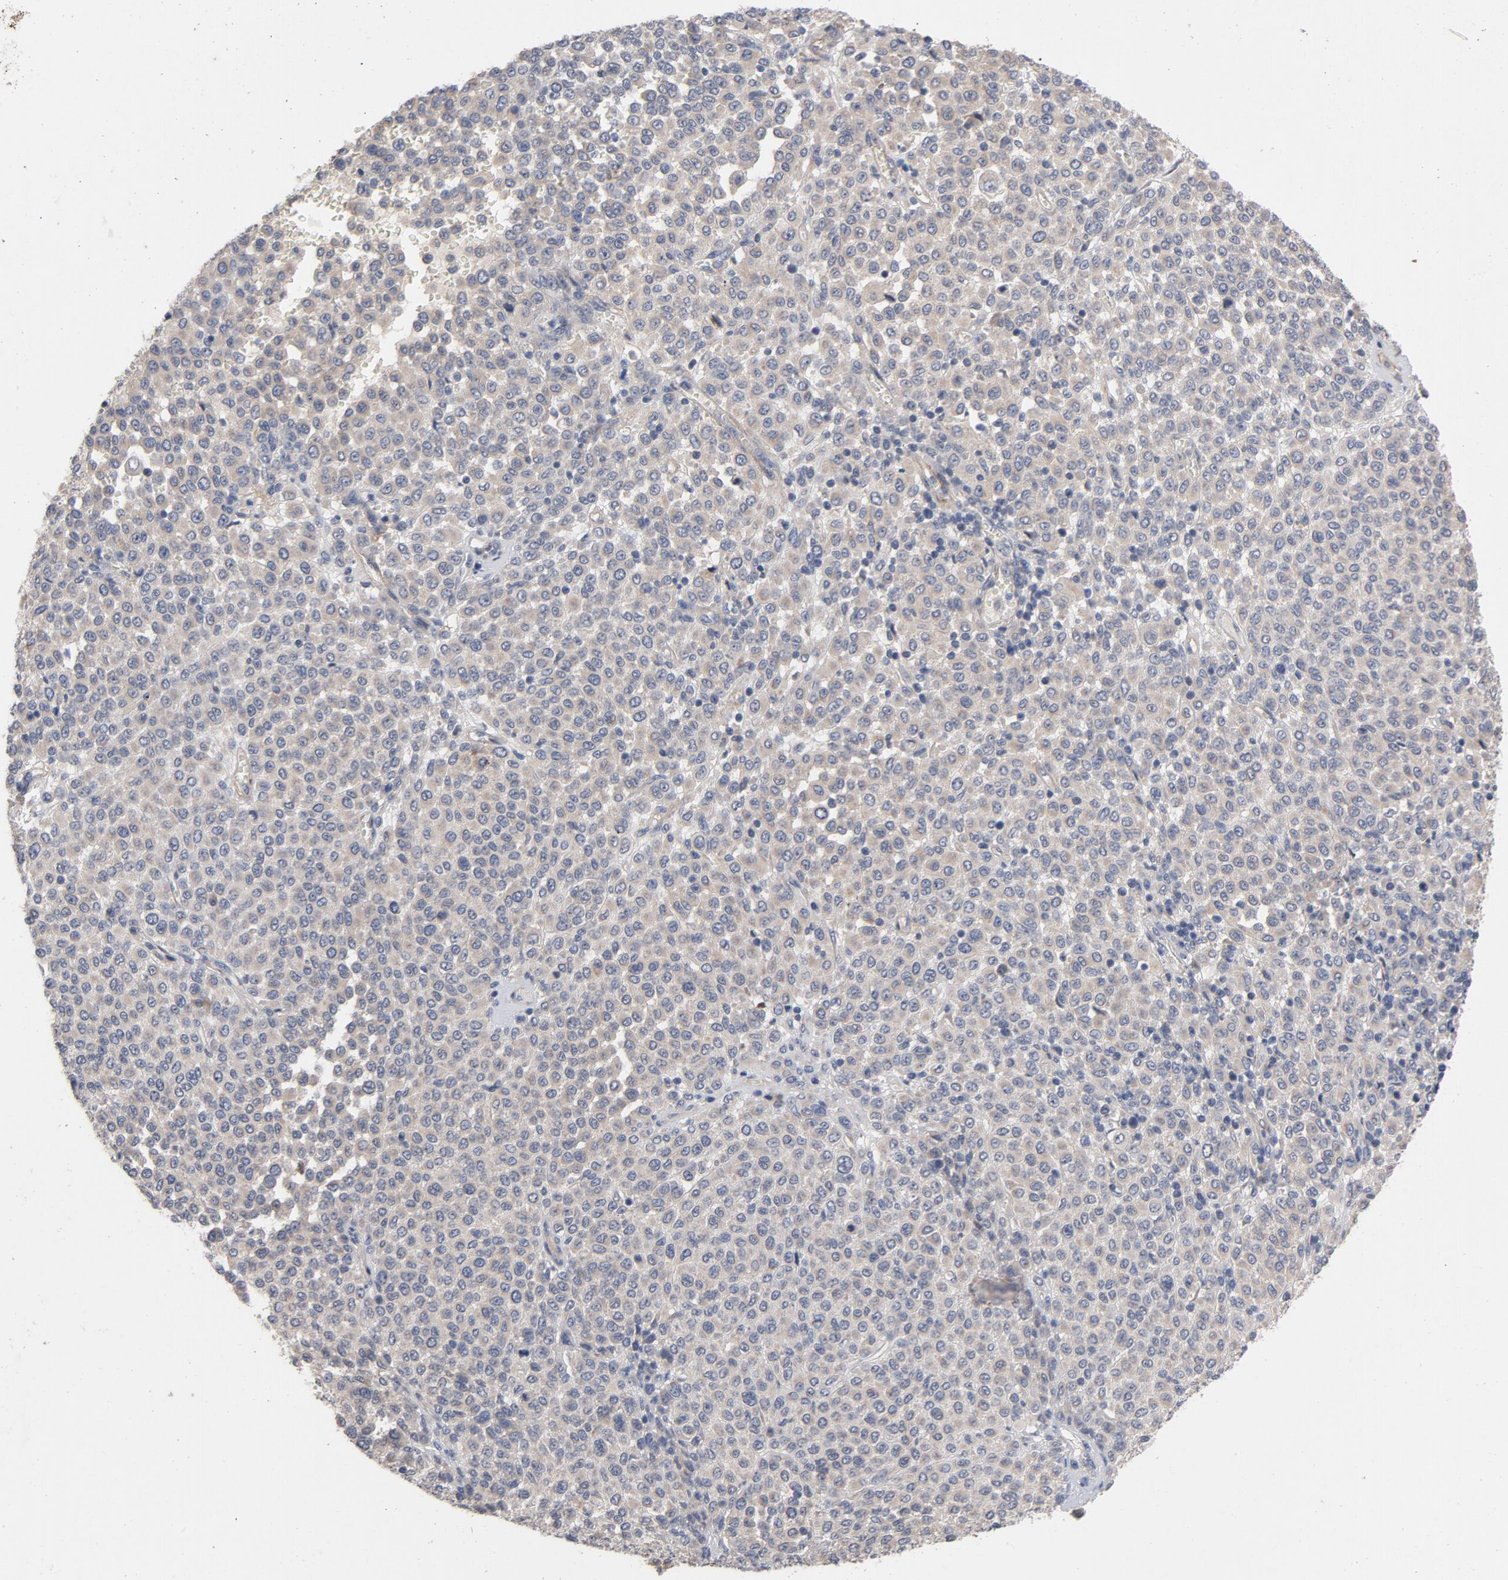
{"staining": {"intensity": "weak", "quantity": ">75%", "location": "cytoplasmic/membranous"}, "tissue": "melanoma", "cell_type": "Tumor cells", "image_type": "cancer", "snomed": [{"axis": "morphology", "description": "Malignant melanoma, Metastatic site"}, {"axis": "topography", "description": "Pancreas"}], "caption": "Melanoma stained with DAB immunohistochemistry (IHC) demonstrates low levels of weak cytoplasmic/membranous positivity in approximately >75% of tumor cells. The staining is performed using DAB (3,3'-diaminobenzidine) brown chromogen to label protein expression. The nuclei are counter-stained blue using hematoxylin.", "gene": "CCDC134", "patient": {"sex": "female", "age": 30}}